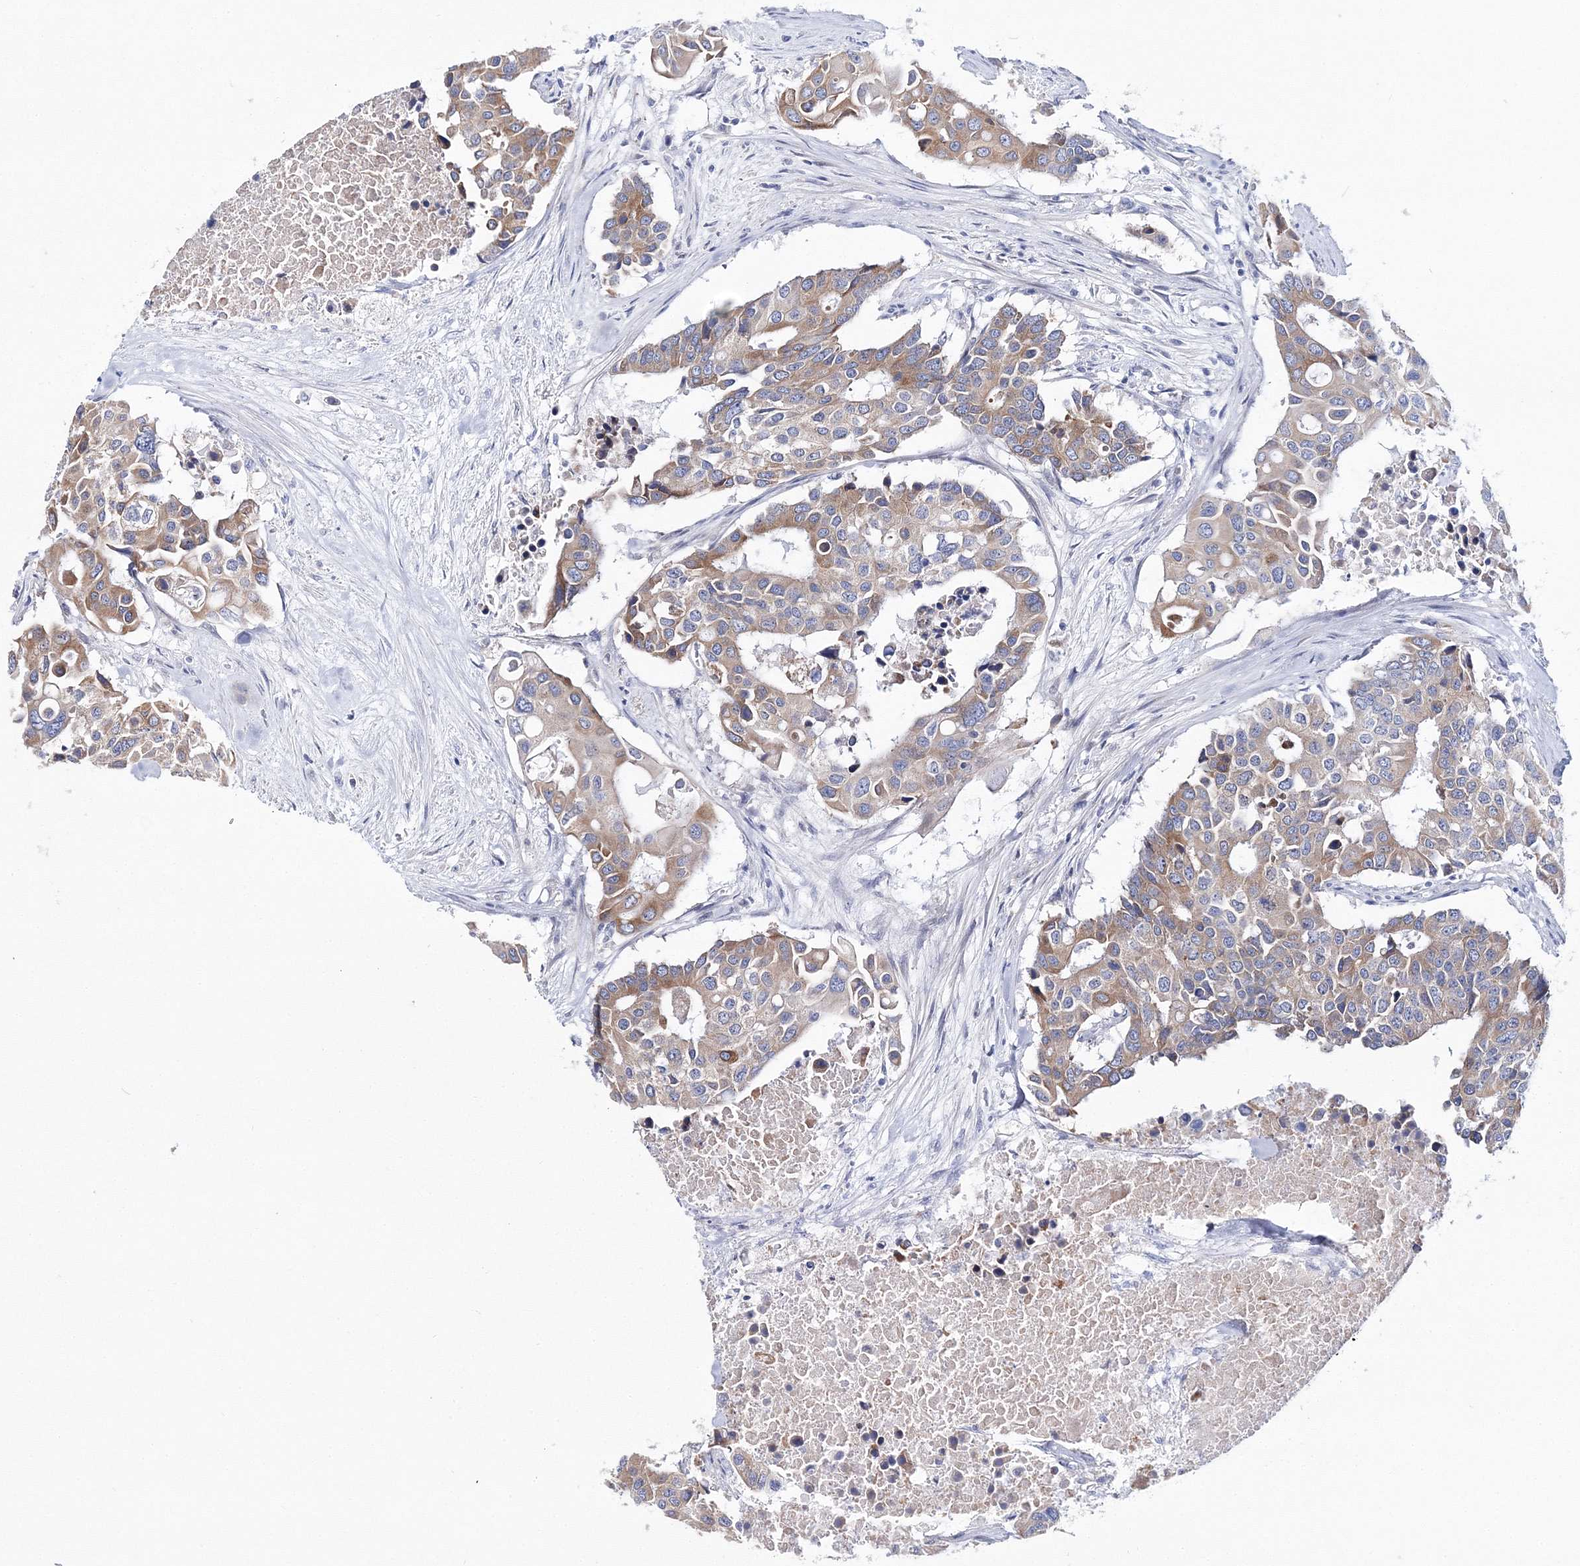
{"staining": {"intensity": "moderate", "quantity": "25%-75%", "location": "cytoplasmic/membranous"}, "tissue": "colorectal cancer", "cell_type": "Tumor cells", "image_type": "cancer", "snomed": [{"axis": "morphology", "description": "Adenocarcinoma, NOS"}, {"axis": "topography", "description": "Colon"}], "caption": "Tumor cells display medium levels of moderate cytoplasmic/membranous positivity in approximately 25%-75% of cells in human colorectal cancer.", "gene": "ARHGAP32", "patient": {"sex": "male", "age": 77}}